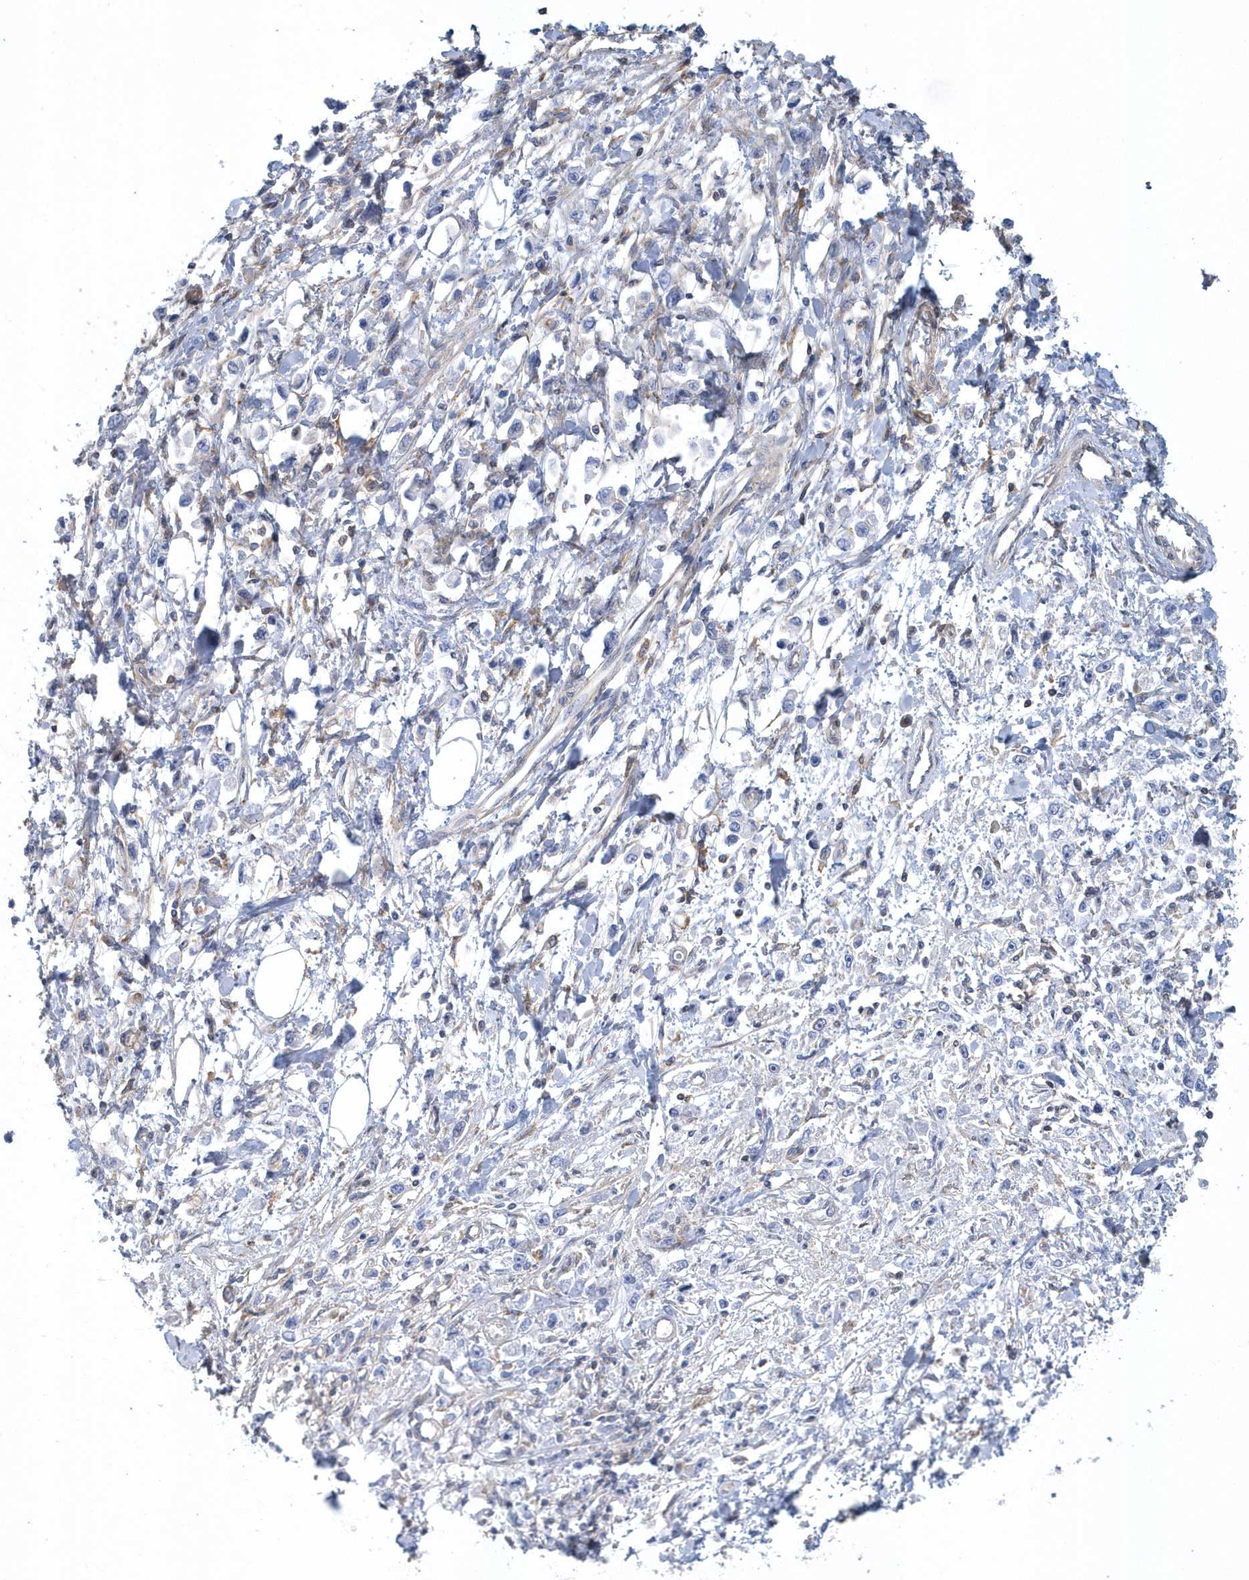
{"staining": {"intensity": "negative", "quantity": "none", "location": "none"}, "tissue": "stomach cancer", "cell_type": "Tumor cells", "image_type": "cancer", "snomed": [{"axis": "morphology", "description": "Adenocarcinoma, NOS"}, {"axis": "topography", "description": "Stomach"}], "caption": "High magnification brightfield microscopy of stomach adenocarcinoma stained with DAB (brown) and counterstained with hematoxylin (blue): tumor cells show no significant staining.", "gene": "ARAP2", "patient": {"sex": "female", "age": 59}}